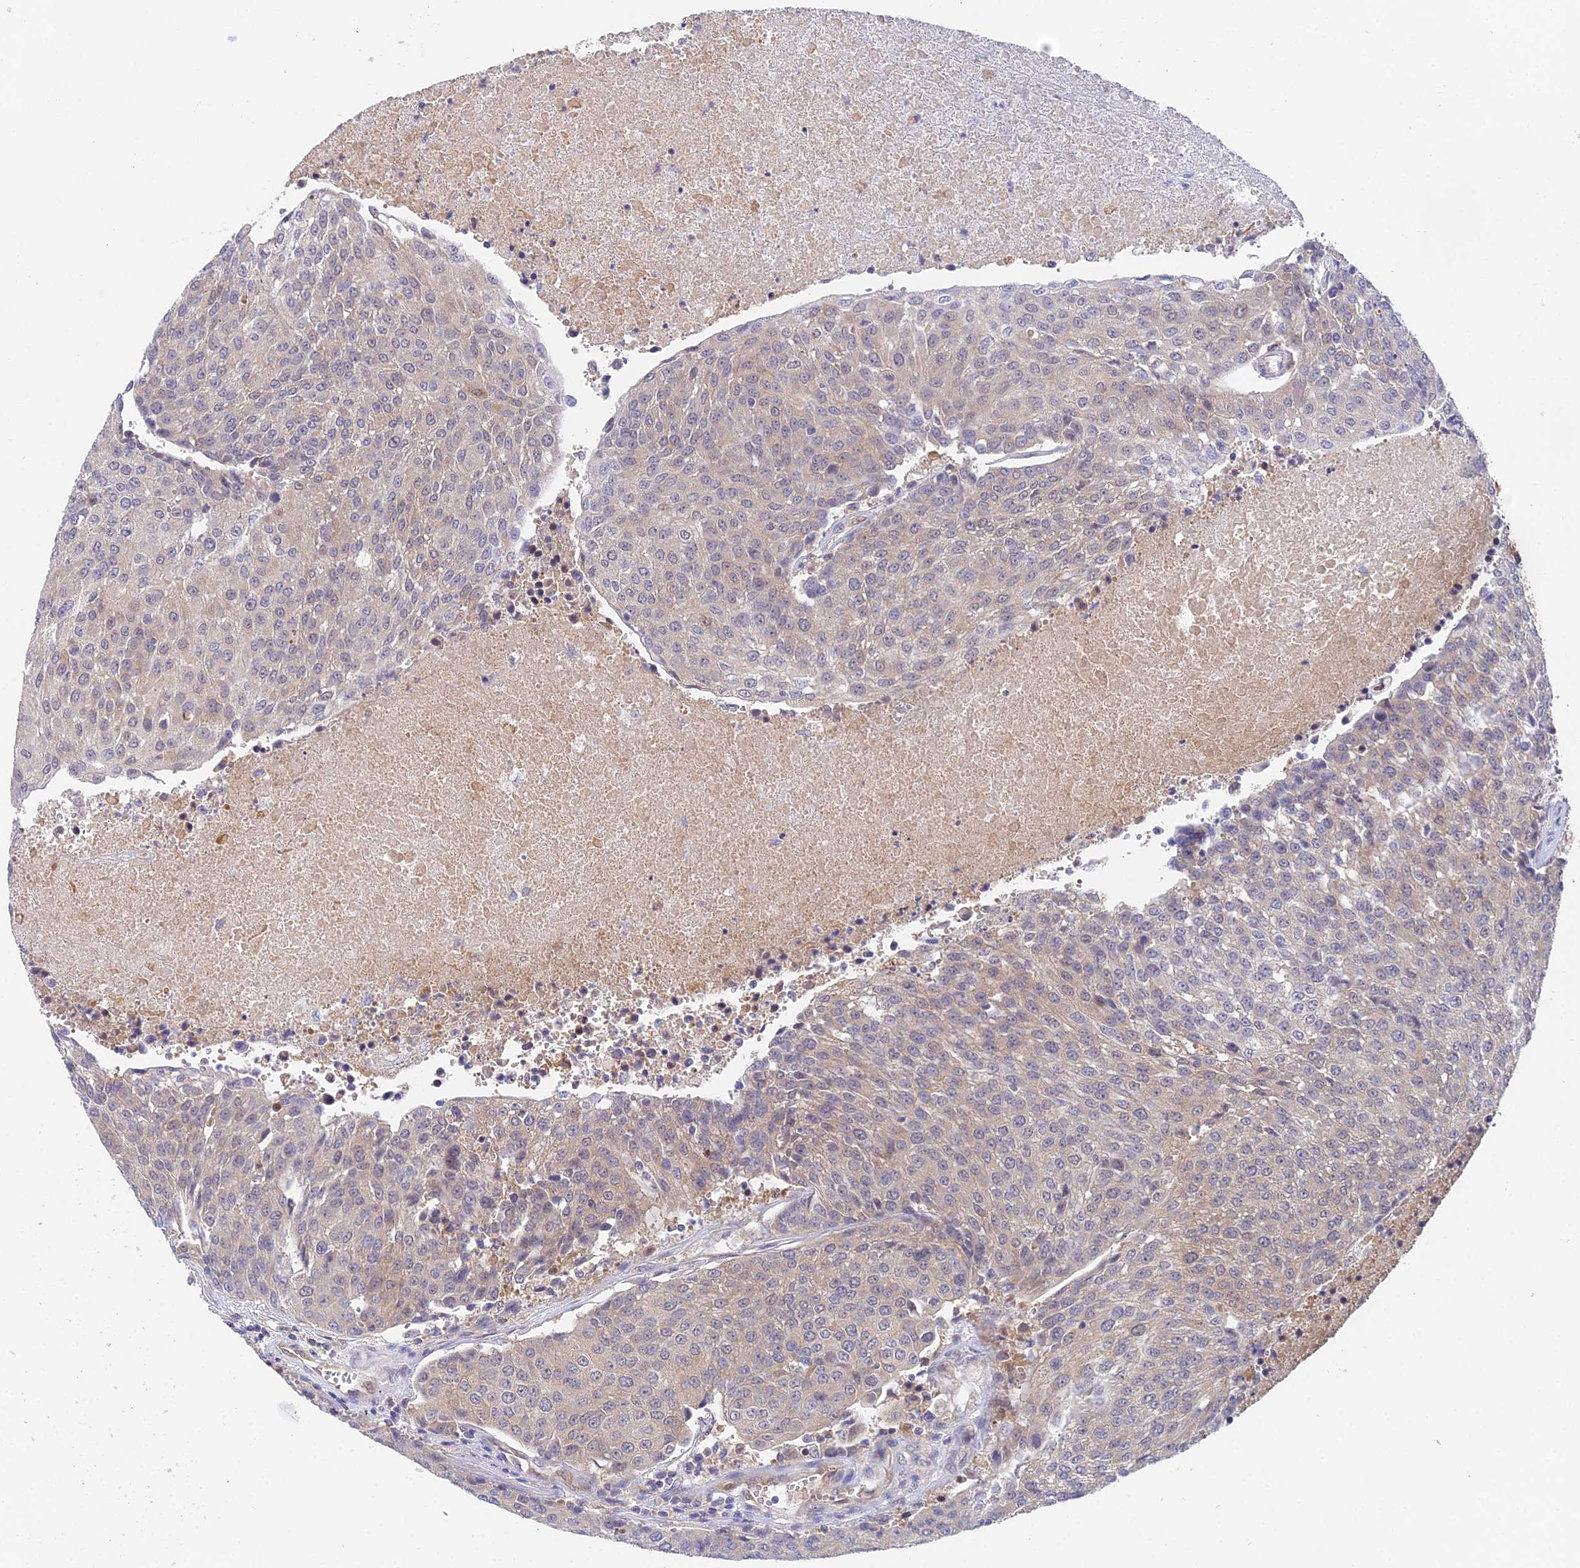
{"staining": {"intensity": "weak", "quantity": "<25%", "location": "cytoplasmic/membranous"}, "tissue": "urothelial cancer", "cell_type": "Tumor cells", "image_type": "cancer", "snomed": [{"axis": "morphology", "description": "Urothelial carcinoma, High grade"}, {"axis": "topography", "description": "Urinary bladder"}], "caption": "This is an immunohistochemistry photomicrograph of urothelial cancer. There is no expression in tumor cells.", "gene": "PPP2R2C", "patient": {"sex": "female", "age": 85}}